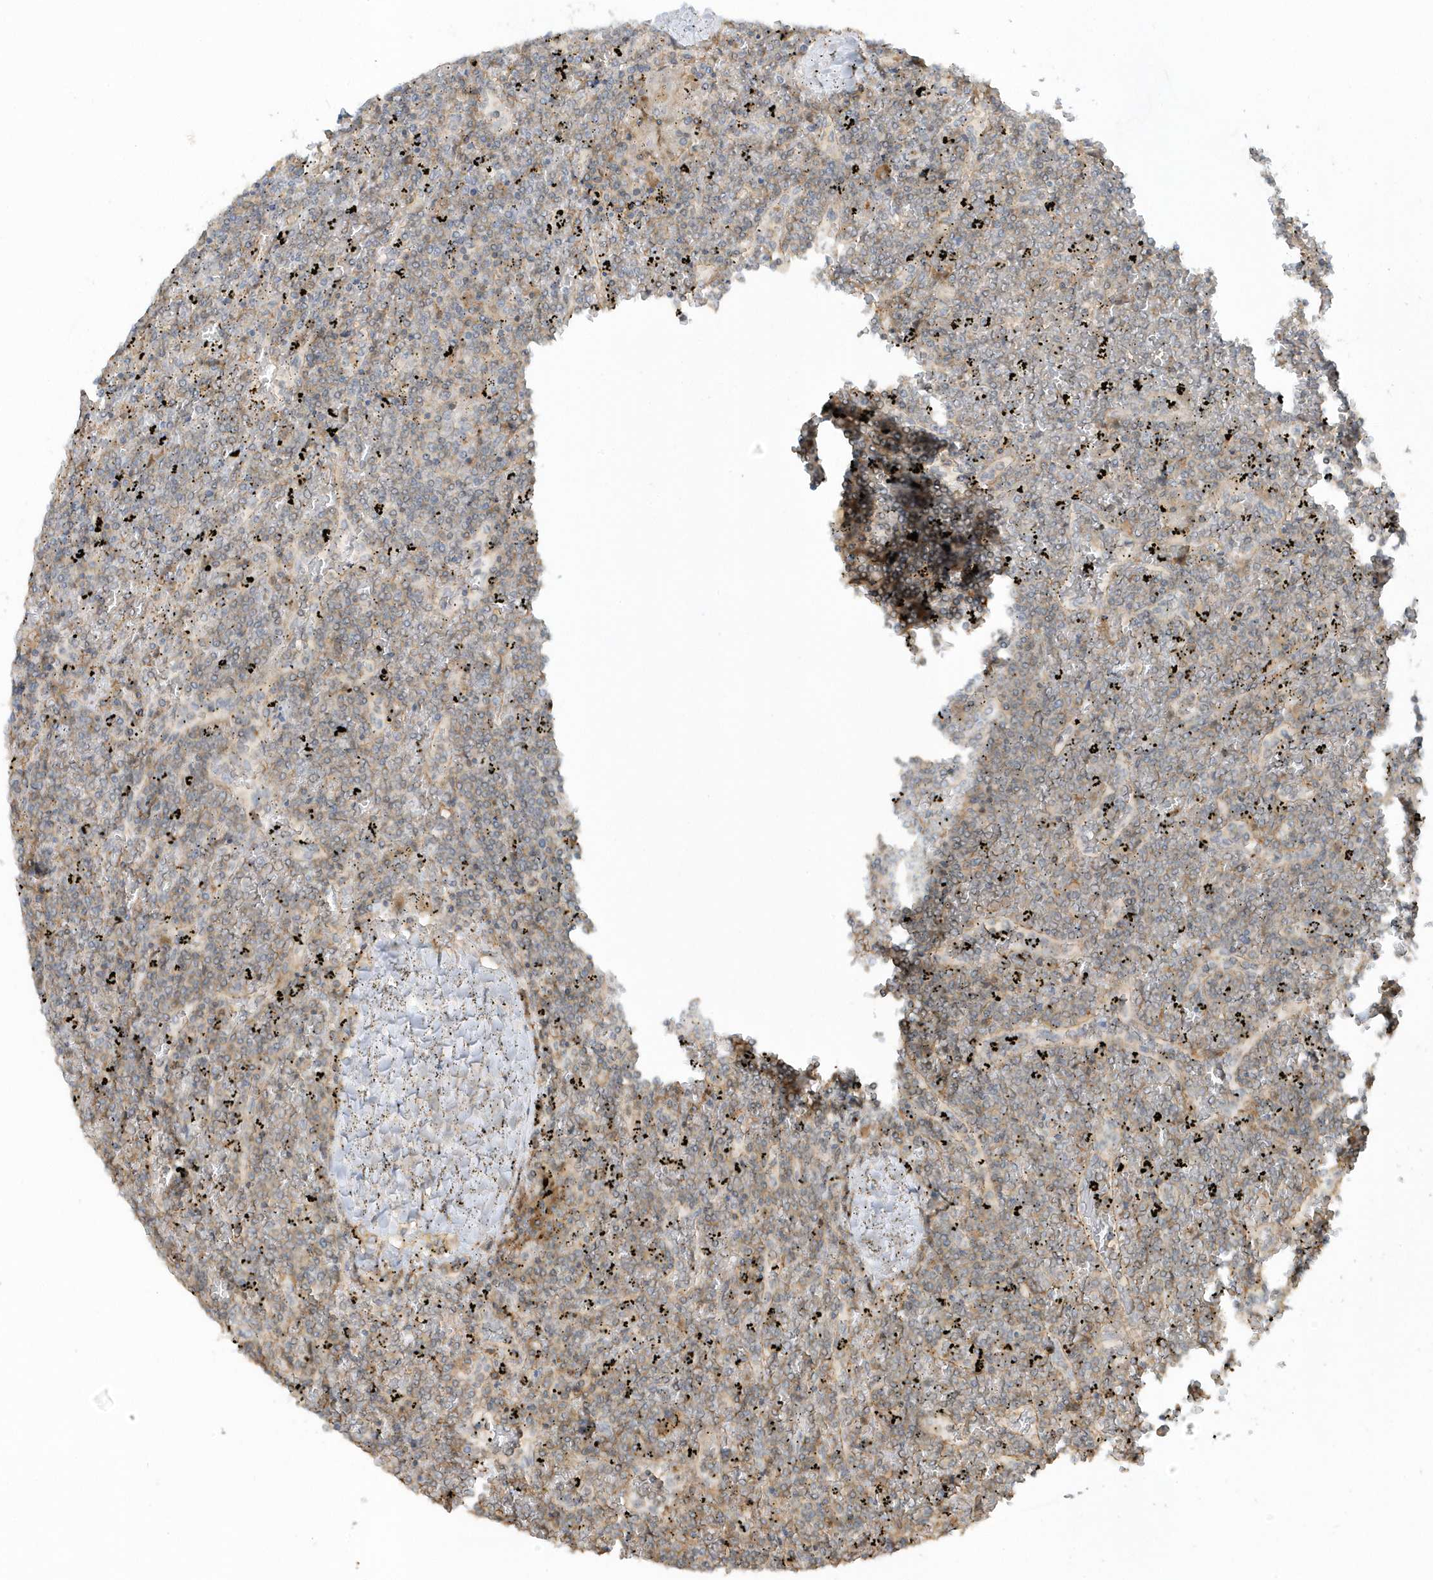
{"staining": {"intensity": "weak", "quantity": "<25%", "location": "cytoplasmic/membranous"}, "tissue": "lymphoma", "cell_type": "Tumor cells", "image_type": "cancer", "snomed": [{"axis": "morphology", "description": "Malignant lymphoma, non-Hodgkin's type, Low grade"}, {"axis": "topography", "description": "Spleen"}], "caption": "Protein analysis of malignant lymphoma, non-Hodgkin's type (low-grade) shows no significant expression in tumor cells.", "gene": "ZBTB8A", "patient": {"sex": "female", "age": 19}}